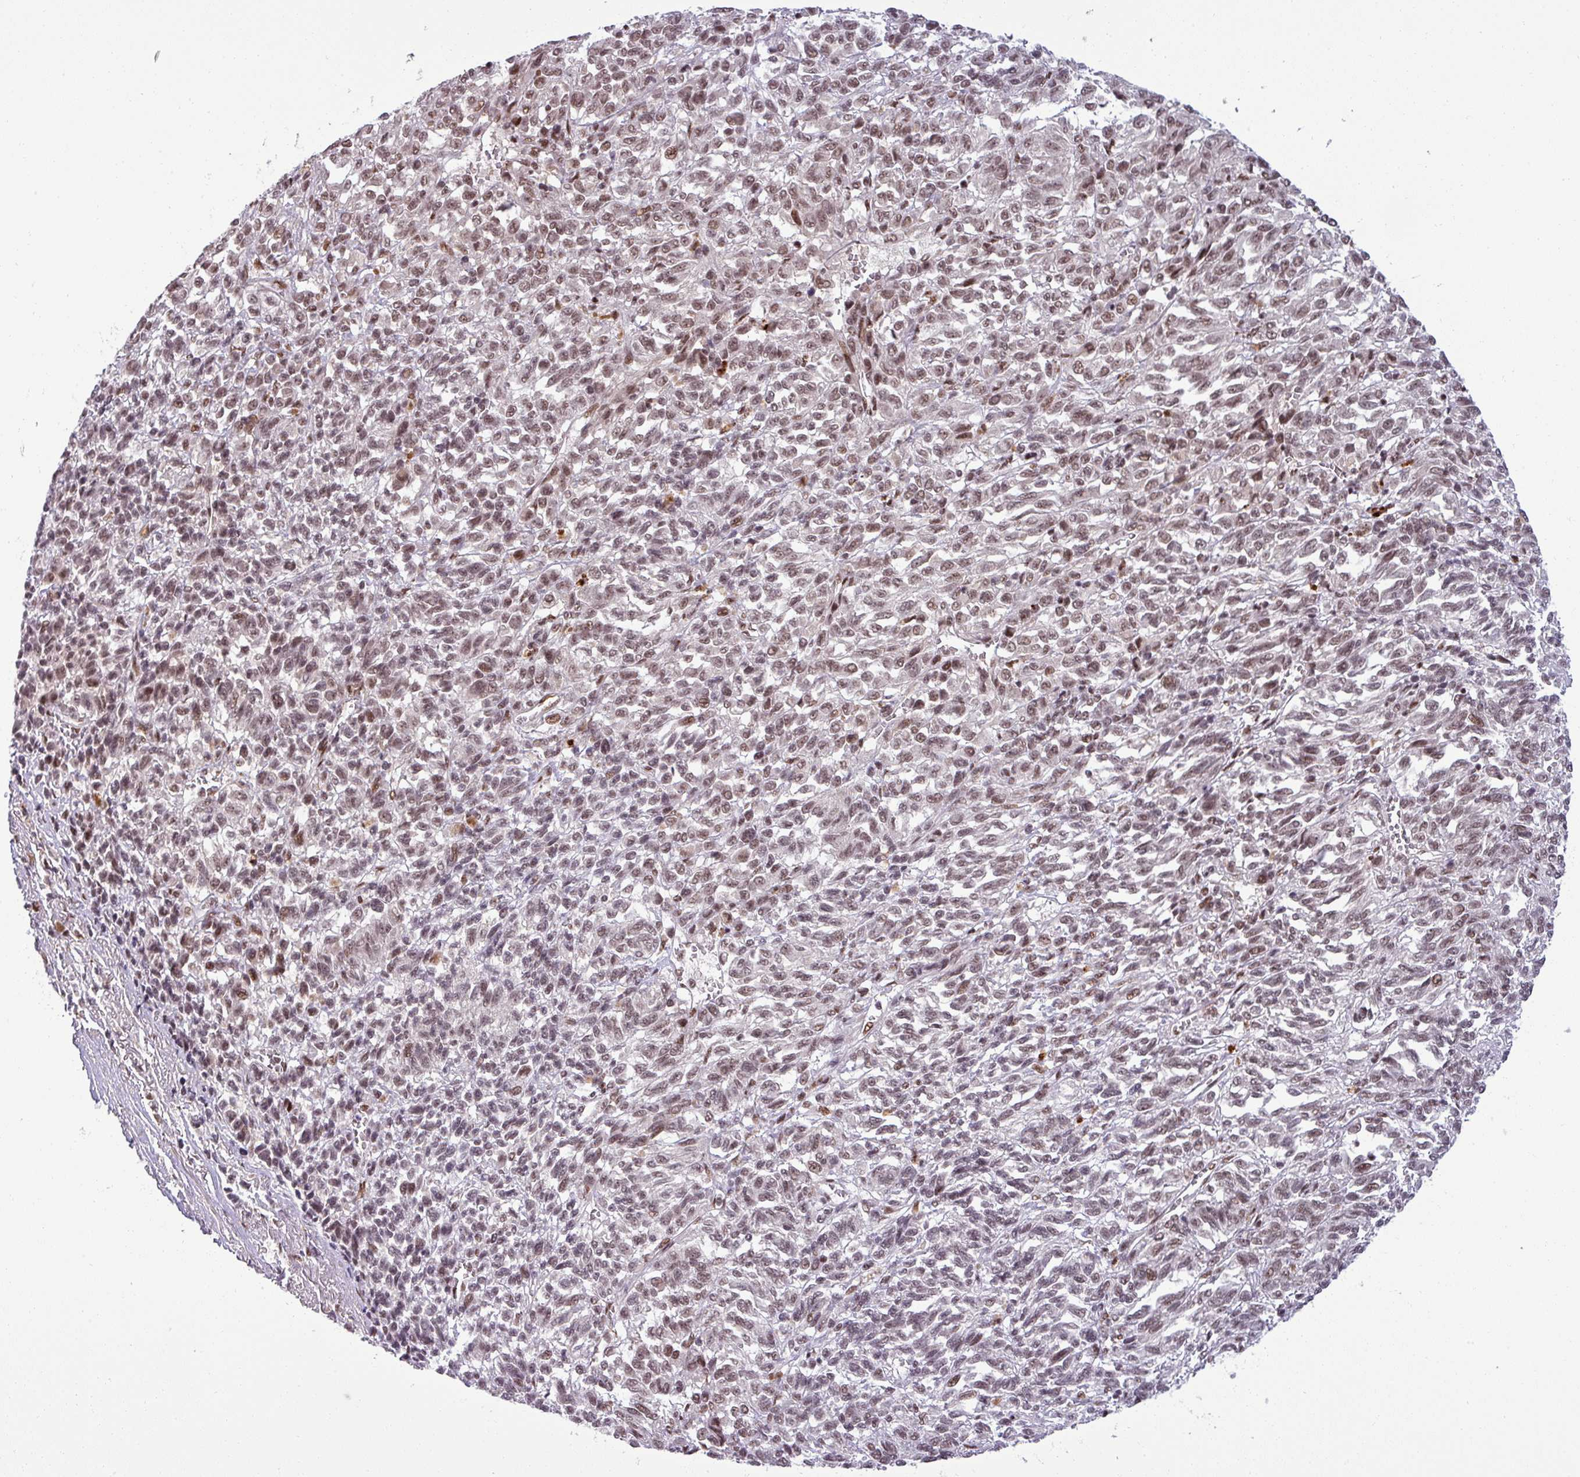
{"staining": {"intensity": "moderate", "quantity": ">75%", "location": "nuclear"}, "tissue": "melanoma", "cell_type": "Tumor cells", "image_type": "cancer", "snomed": [{"axis": "morphology", "description": "Malignant melanoma, Metastatic site"}, {"axis": "topography", "description": "Lung"}], "caption": "A micrograph showing moderate nuclear positivity in approximately >75% of tumor cells in melanoma, as visualized by brown immunohistochemical staining.", "gene": "PTPN20", "patient": {"sex": "male", "age": 64}}